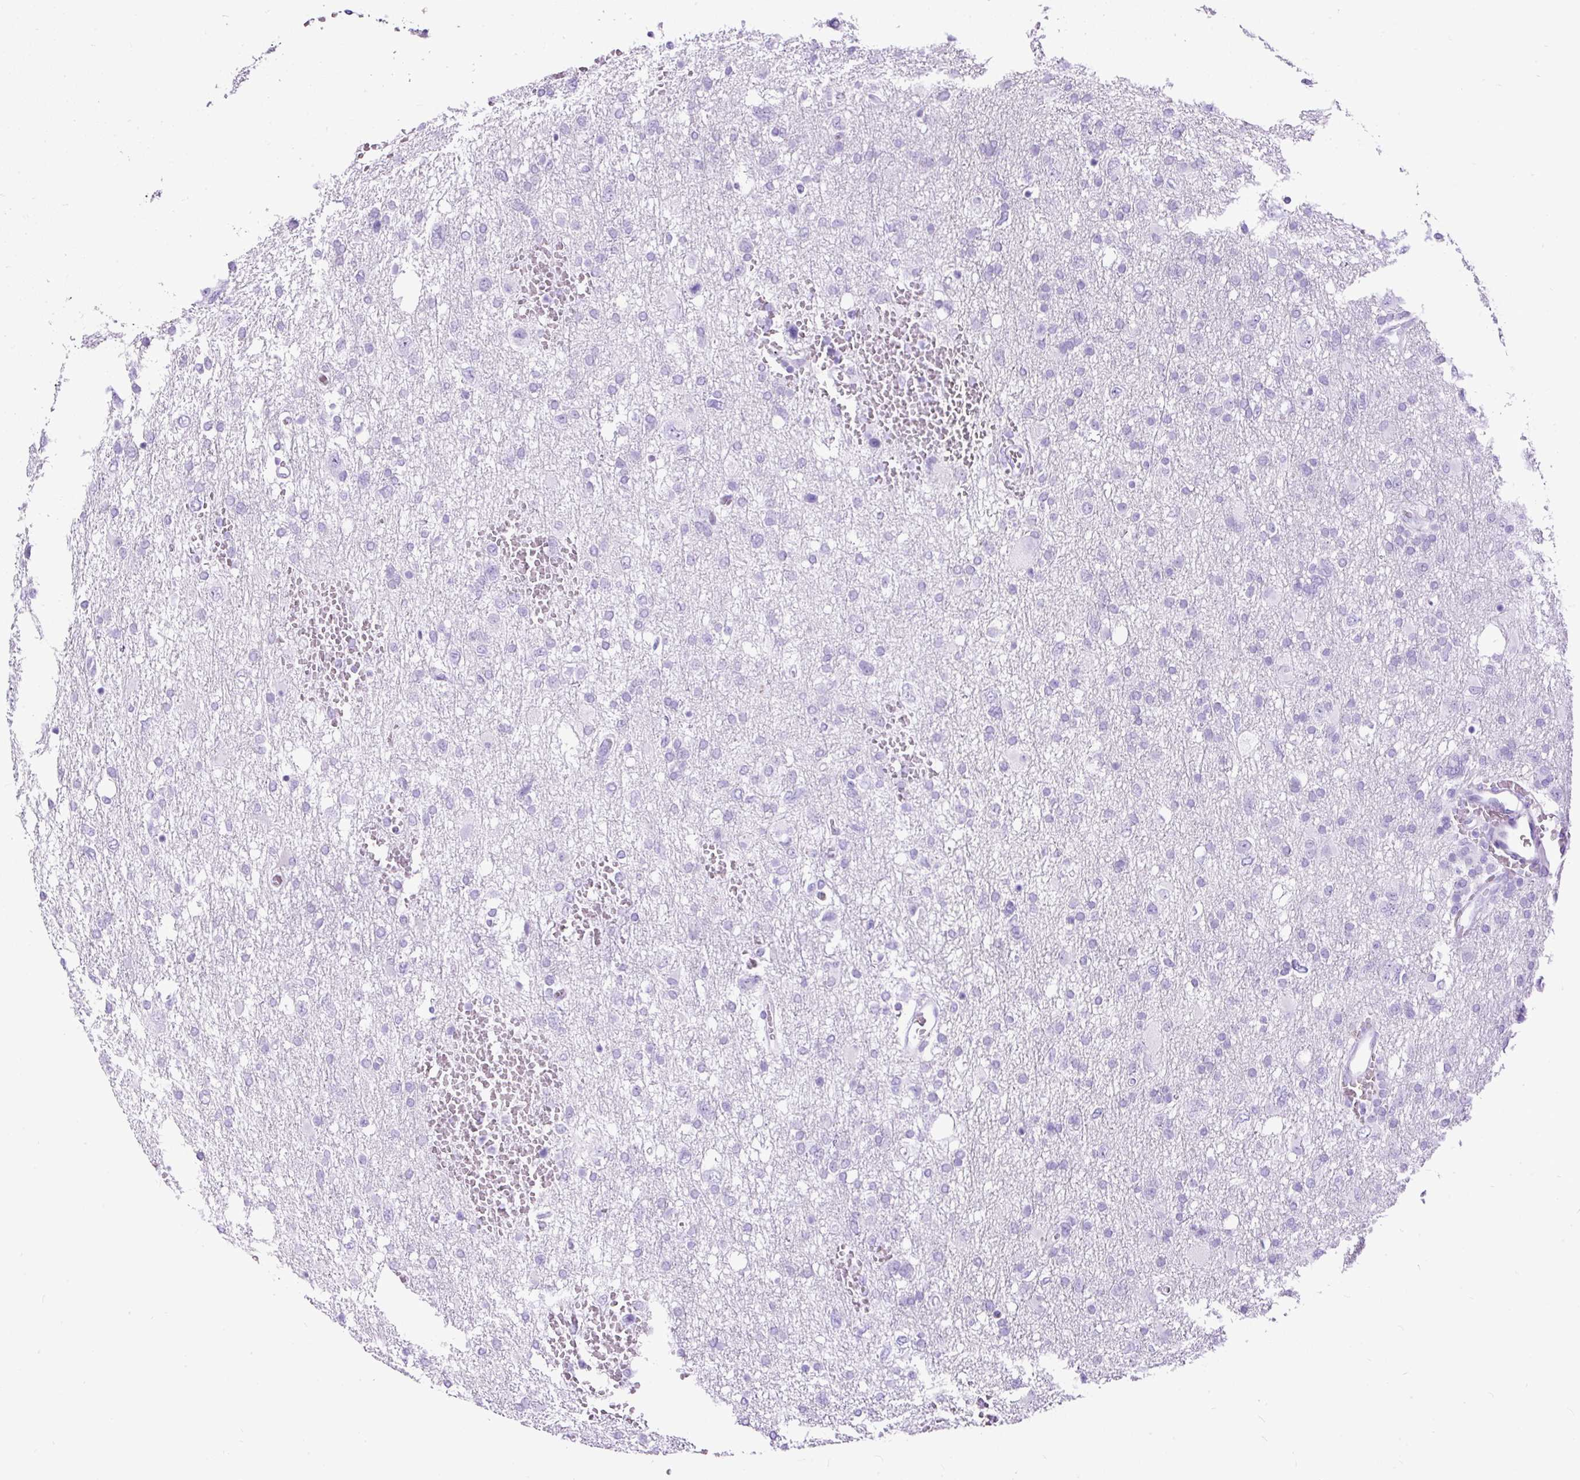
{"staining": {"intensity": "negative", "quantity": "none", "location": "none"}, "tissue": "glioma", "cell_type": "Tumor cells", "image_type": "cancer", "snomed": [{"axis": "morphology", "description": "Glioma, malignant, High grade"}, {"axis": "topography", "description": "Brain"}], "caption": "Immunohistochemistry (IHC) photomicrograph of glioma stained for a protein (brown), which demonstrates no positivity in tumor cells.", "gene": "CEL", "patient": {"sex": "male", "age": 61}}